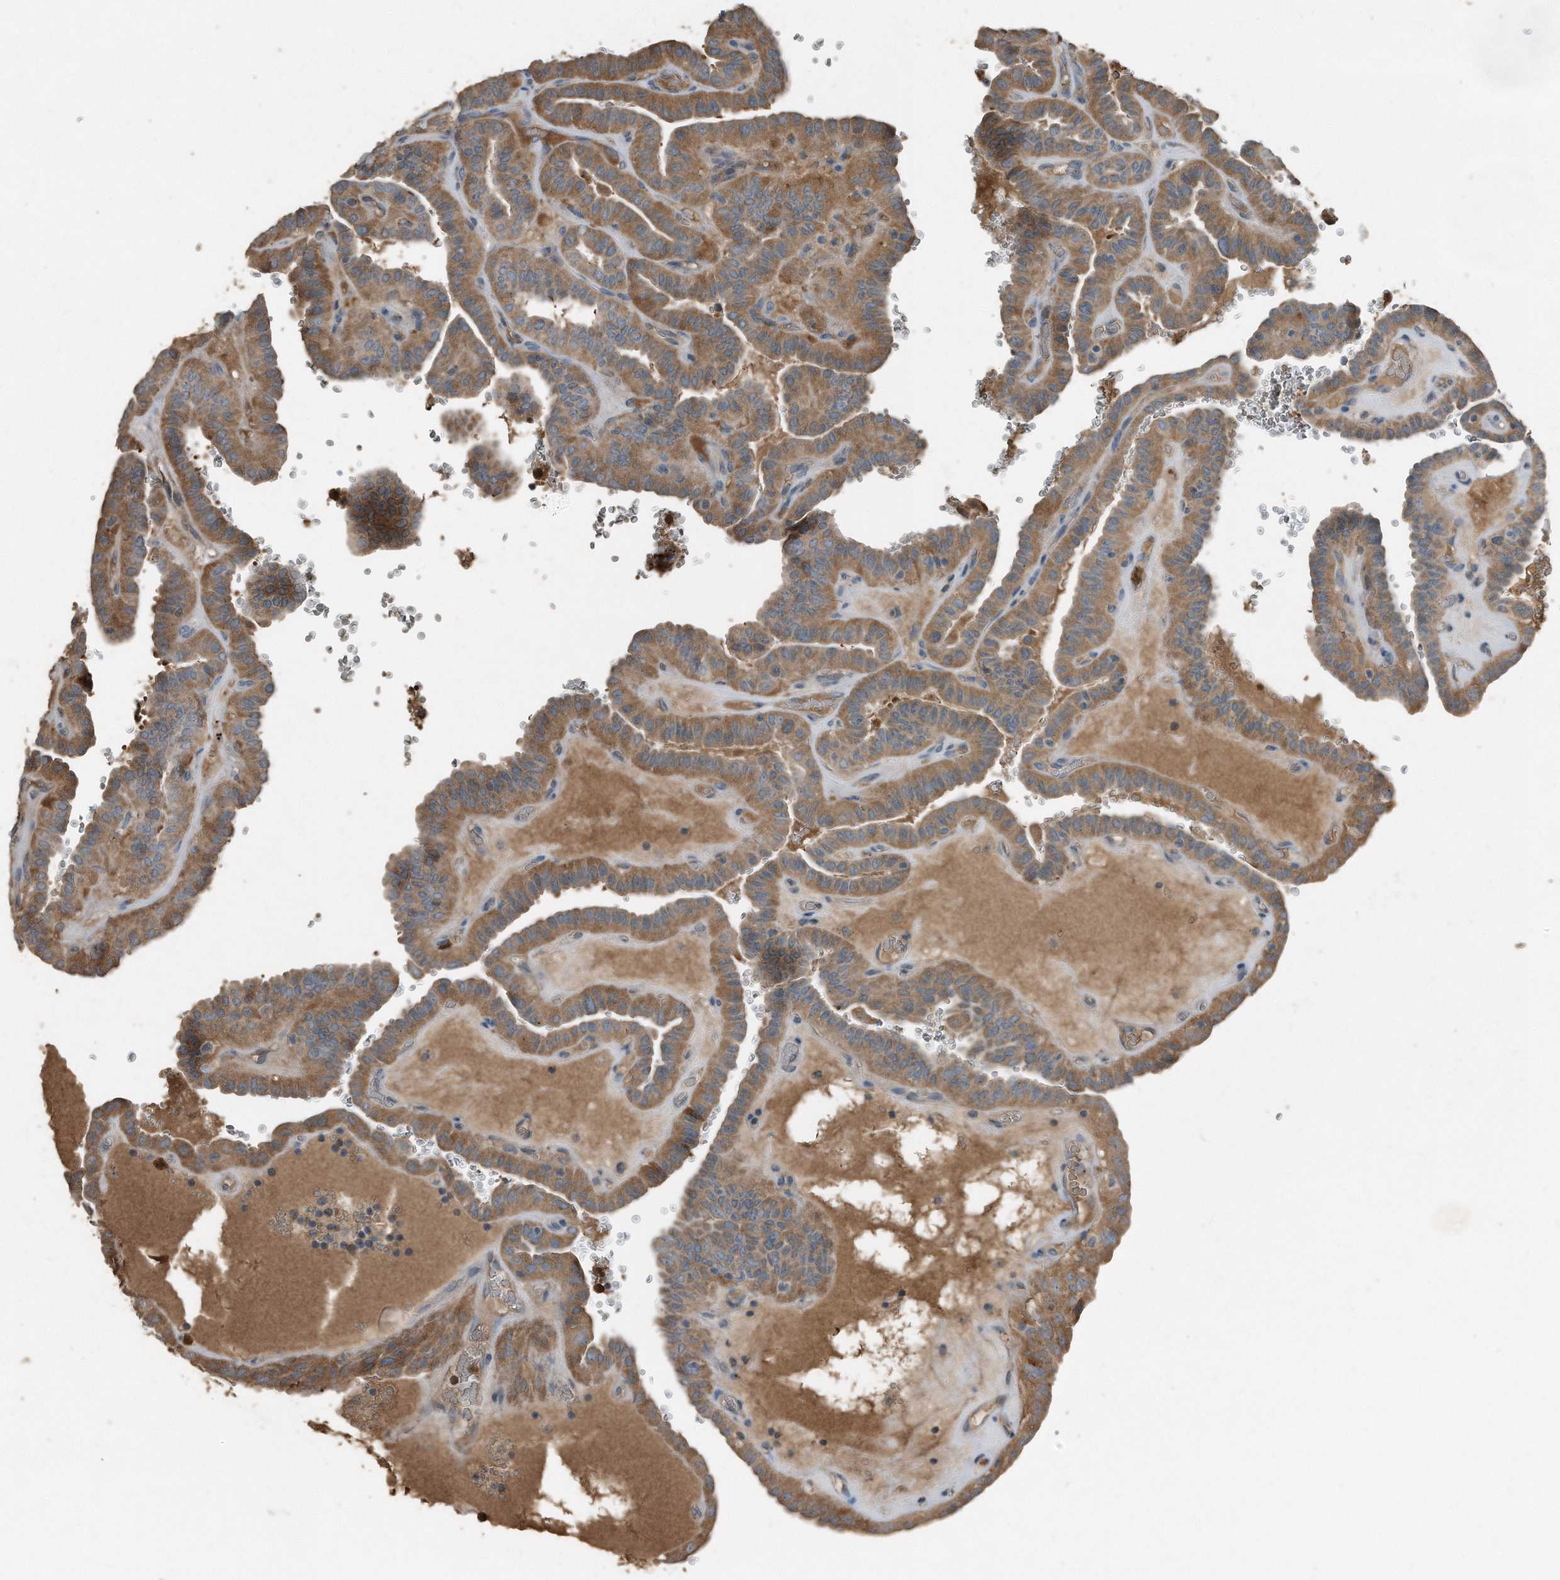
{"staining": {"intensity": "moderate", "quantity": ">75%", "location": "cytoplasmic/membranous"}, "tissue": "thyroid cancer", "cell_type": "Tumor cells", "image_type": "cancer", "snomed": [{"axis": "morphology", "description": "Papillary adenocarcinoma, NOS"}, {"axis": "topography", "description": "Thyroid gland"}], "caption": "Protein analysis of thyroid cancer (papillary adenocarcinoma) tissue displays moderate cytoplasmic/membranous positivity in approximately >75% of tumor cells. (Stains: DAB (3,3'-diaminobenzidine) in brown, nuclei in blue, Microscopy: brightfield microscopy at high magnification).", "gene": "C9", "patient": {"sex": "male", "age": 77}}